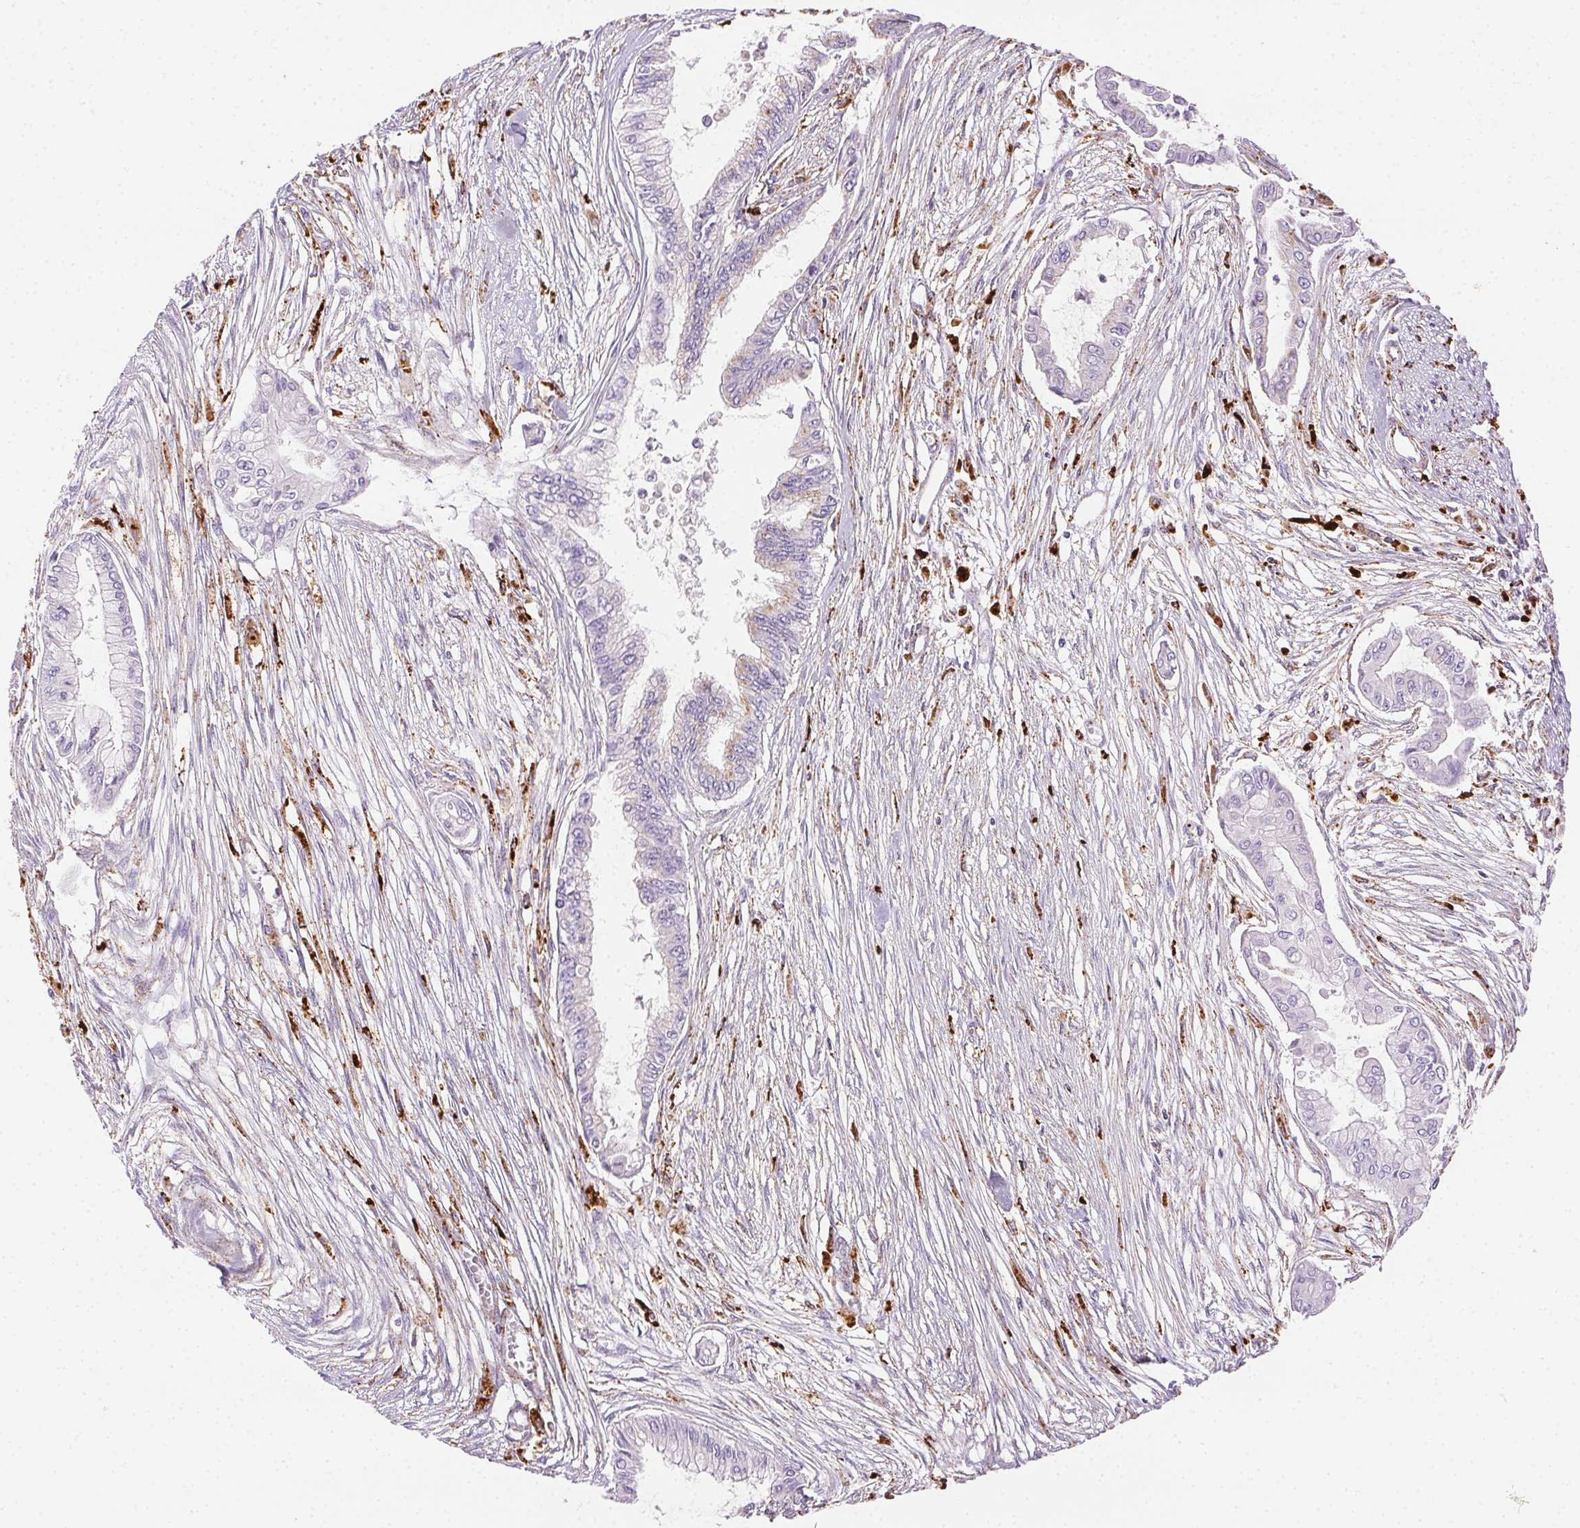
{"staining": {"intensity": "negative", "quantity": "none", "location": "none"}, "tissue": "pancreatic cancer", "cell_type": "Tumor cells", "image_type": "cancer", "snomed": [{"axis": "morphology", "description": "Adenocarcinoma, NOS"}, {"axis": "topography", "description": "Pancreas"}], "caption": "This is an immunohistochemistry (IHC) histopathology image of human pancreatic cancer. There is no staining in tumor cells.", "gene": "SCPEP1", "patient": {"sex": "female", "age": 68}}